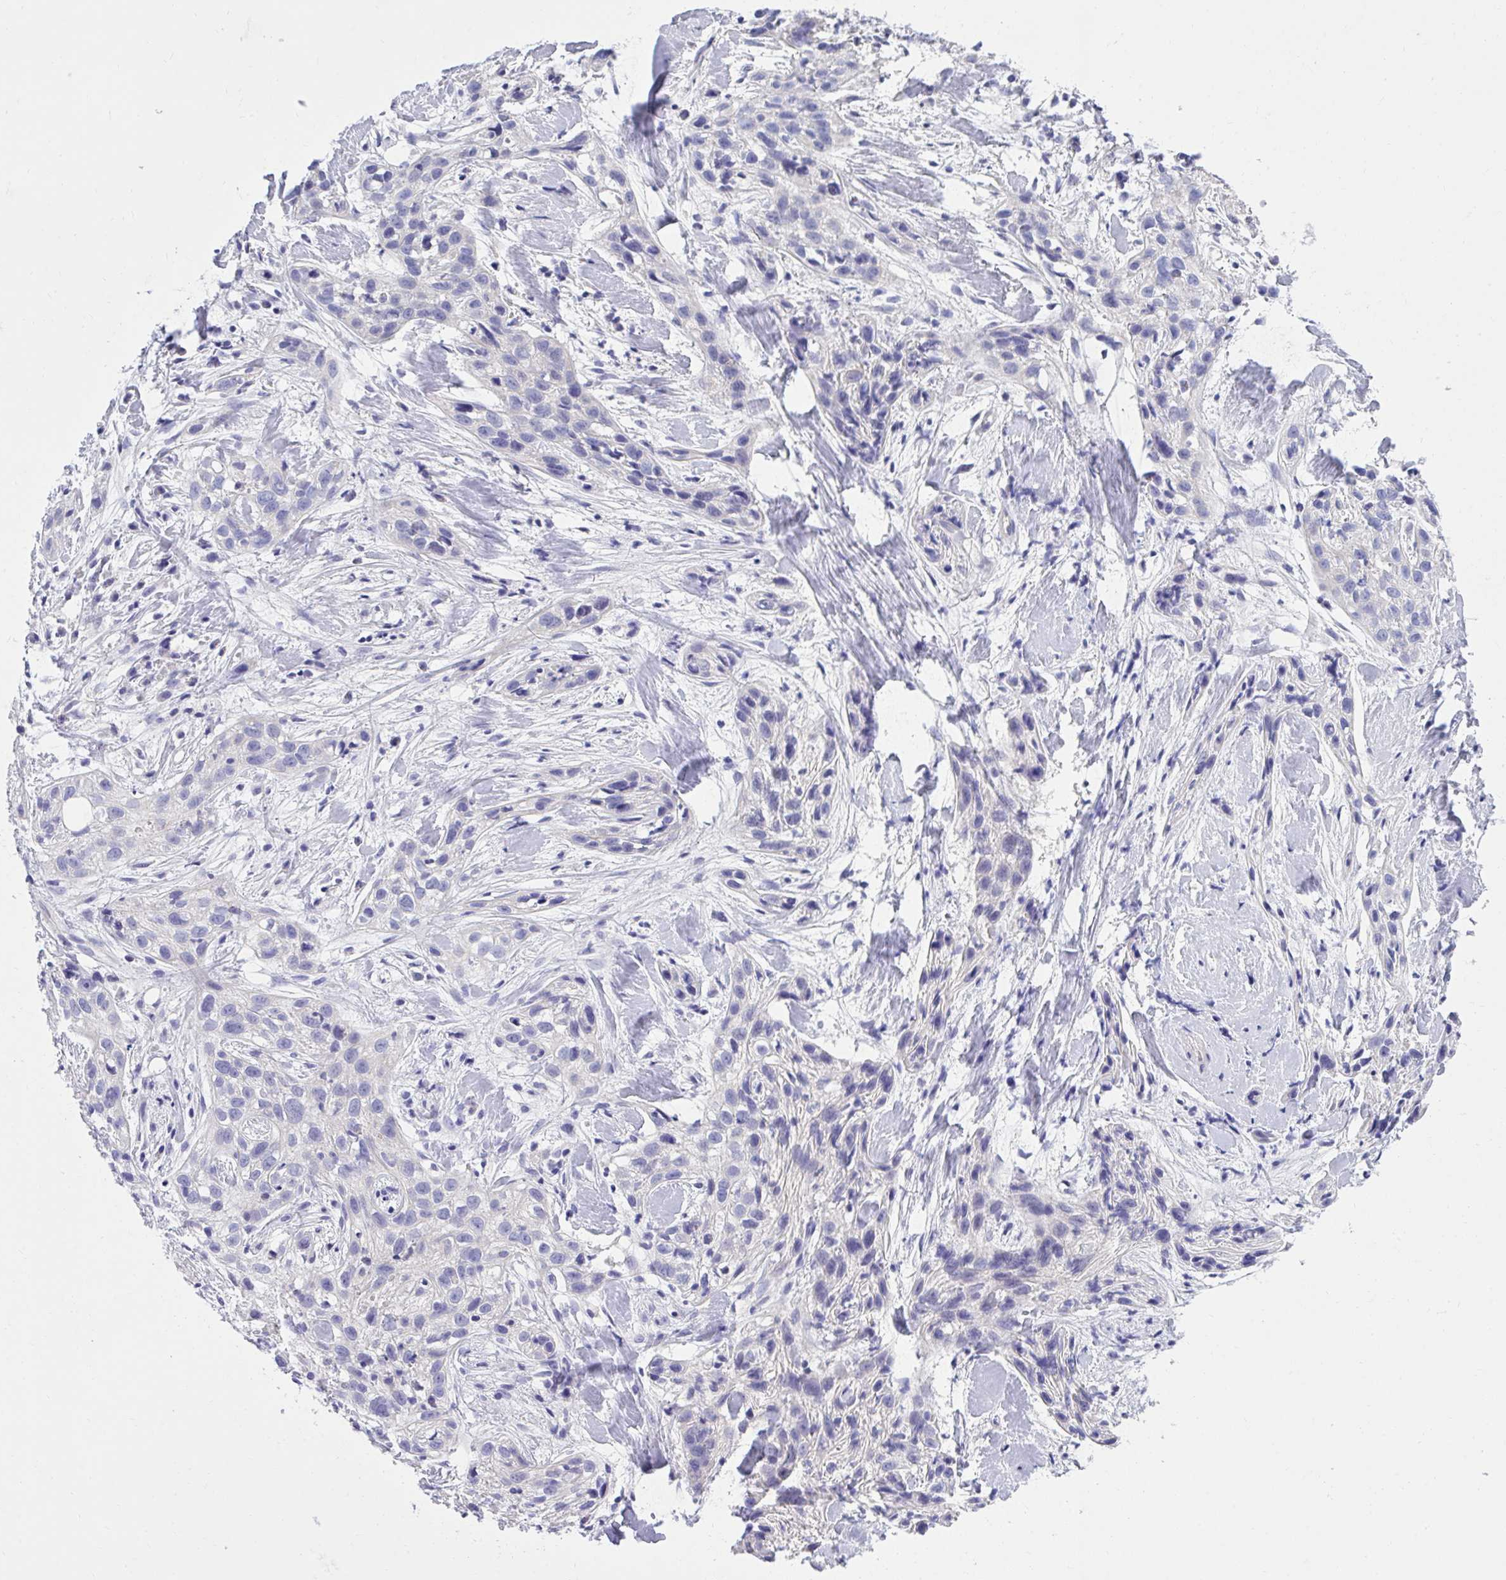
{"staining": {"intensity": "negative", "quantity": "none", "location": "none"}, "tissue": "skin cancer", "cell_type": "Tumor cells", "image_type": "cancer", "snomed": [{"axis": "morphology", "description": "Squamous cell carcinoma, NOS"}, {"axis": "topography", "description": "Skin"}], "caption": "IHC of skin cancer (squamous cell carcinoma) reveals no positivity in tumor cells.", "gene": "TMCO5A", "patient": {"sex": "male", "age": 82}}